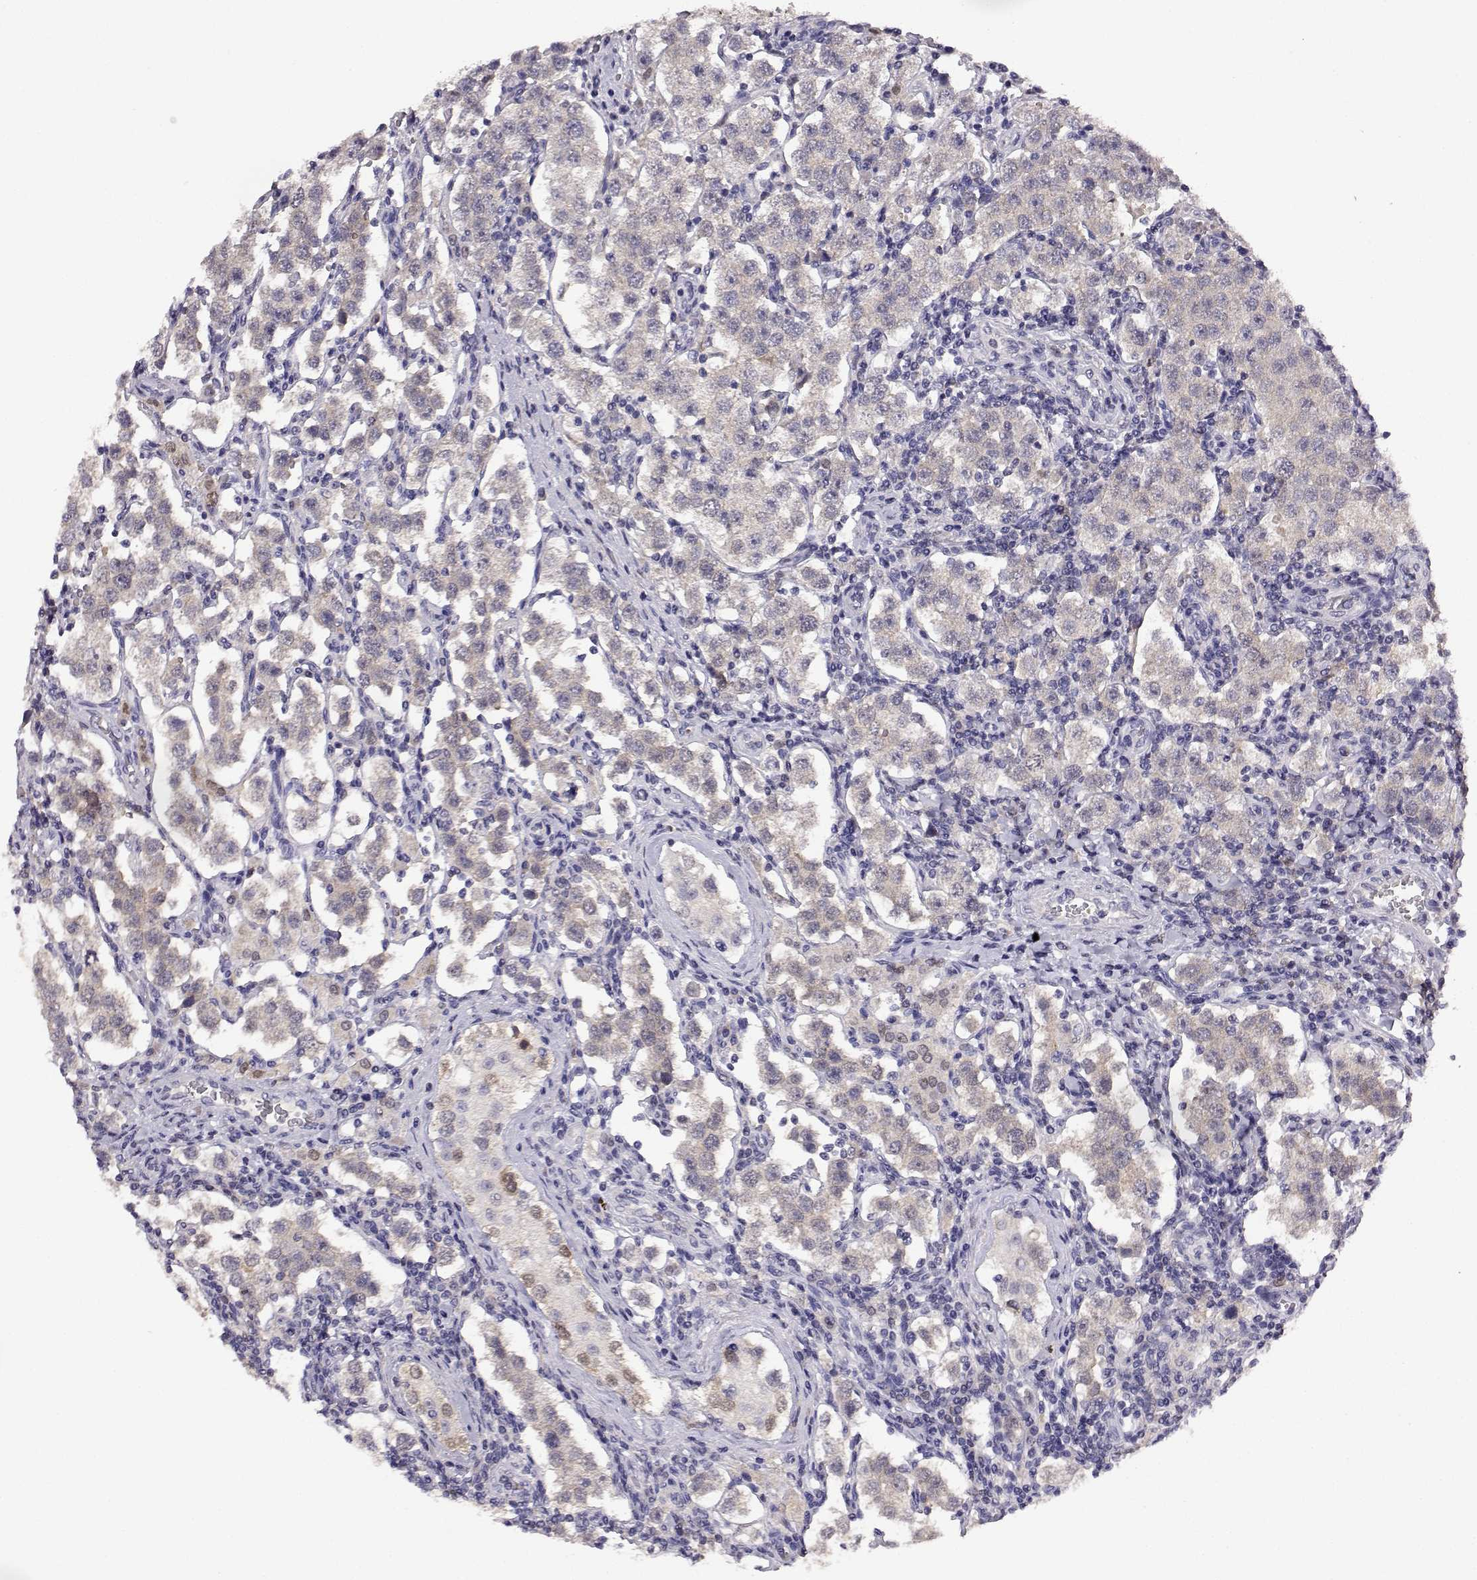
{"staining": {"intensity": "negative", "quantity": "none", "location": "none"}, "tissue": "testis cancer", "cell_type": "Tumor cells", "image_type": "cancer", "snomed": [{"axis": "morphology", "description": "Seminoma, NOS"}, {"axis": "topography", "description": "Testis"}], "caption": "Image shows no significant protein expression in tumor cells of seminoma (testis).", "gene": "AKR1B1", "patient": {"sex": "male", "age": 37}}